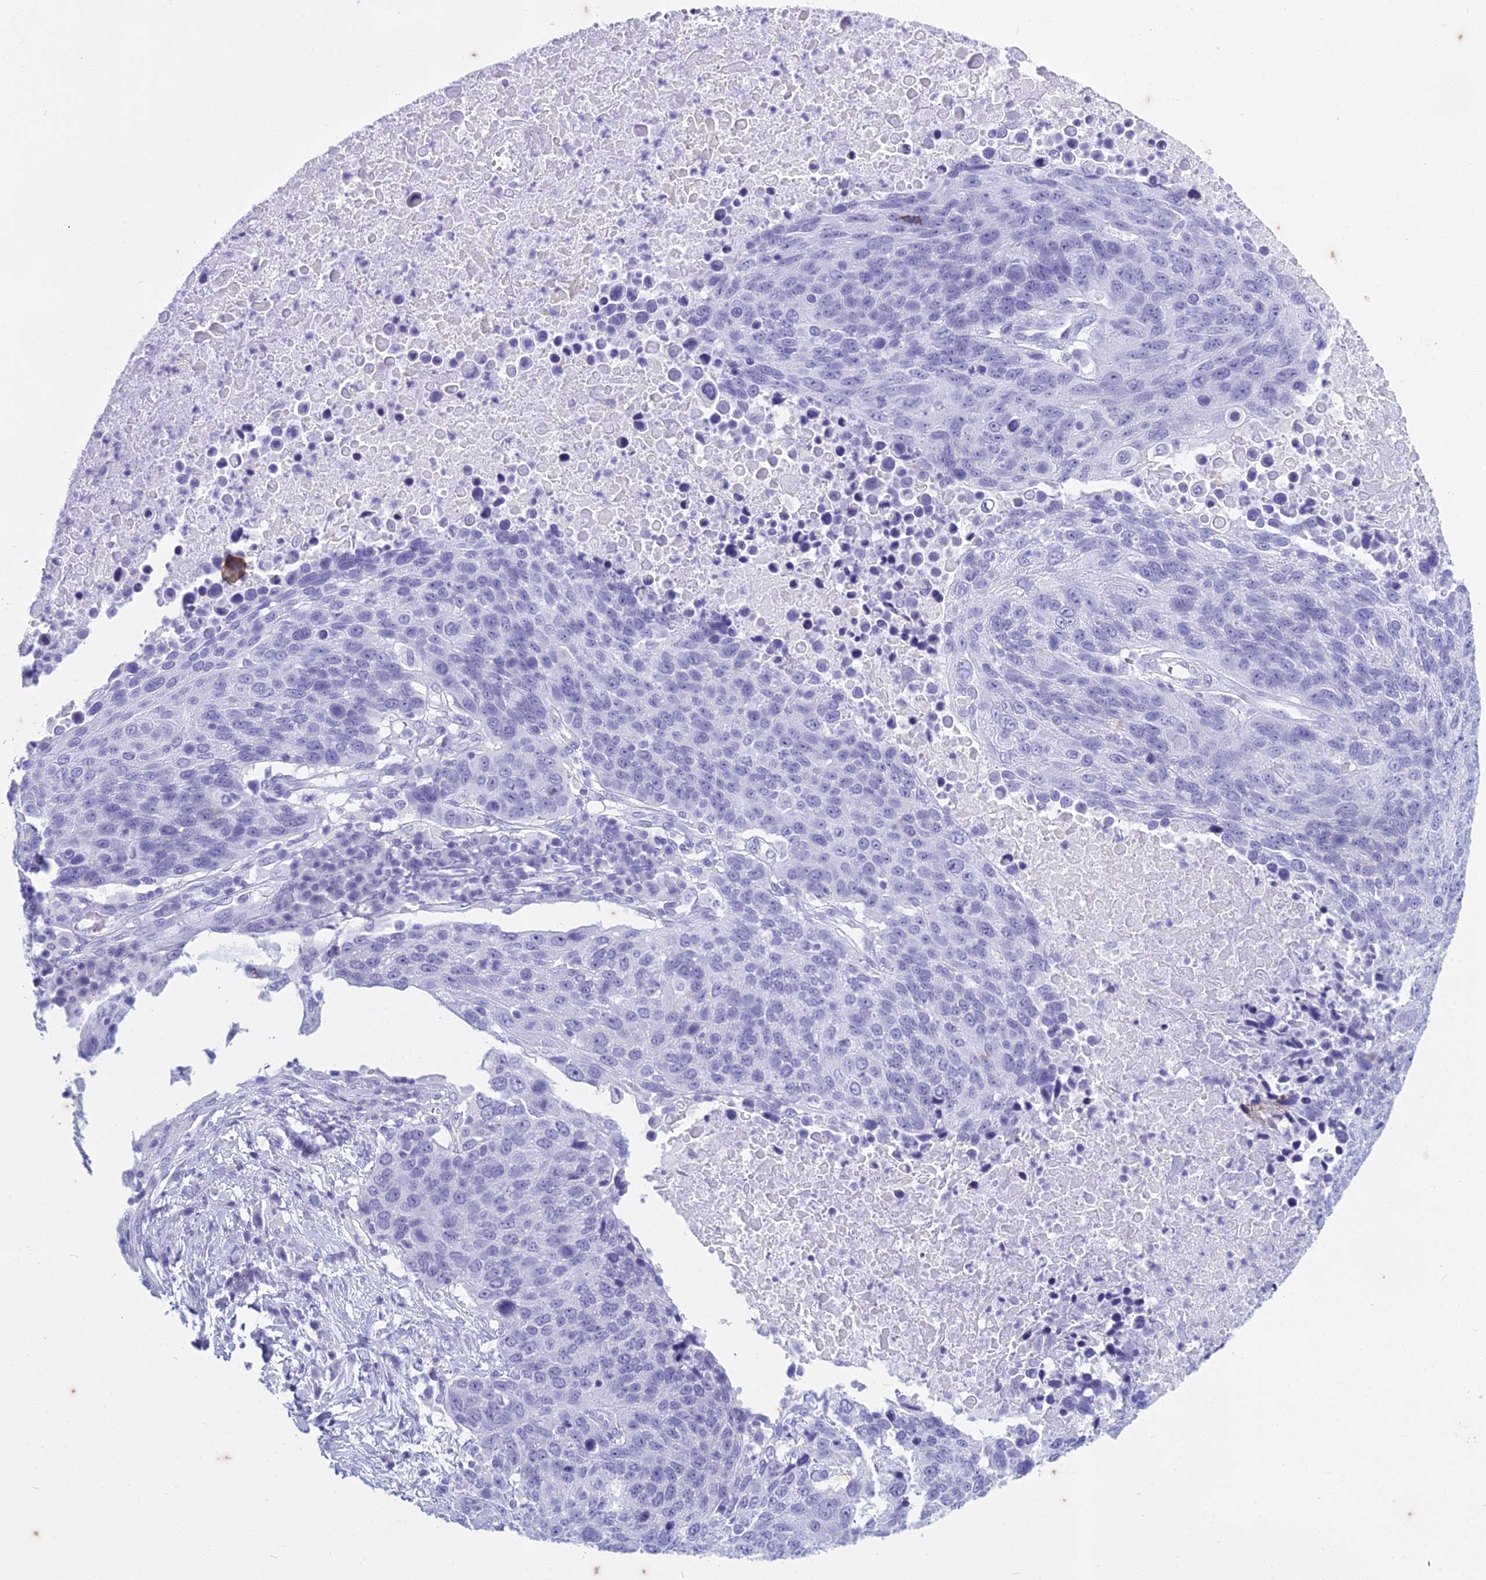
{"staining": {"intensity": "negative", "quantity": "none", "location": "none"}, "tissue": "lung cancer", "cell_type": "Tumor cells", "image_type": "cancer", "snomed": [{"axis": "morphology", "description": "Normal tissue, NOS"}, {"axis": "morphology", "description": "Squamous cell carcinoma, NOS"}, {"axis": "topography", "description": "Lymph node"}, {"axis": "topography", "description": "Lung"}], "caption": "Immunohistochemical staining of human lung squamous cell carcinoma reveals no significant staining in tumor cells.", "gene": "HMGB4", "patient": {"sex": "male", "age": 66}}